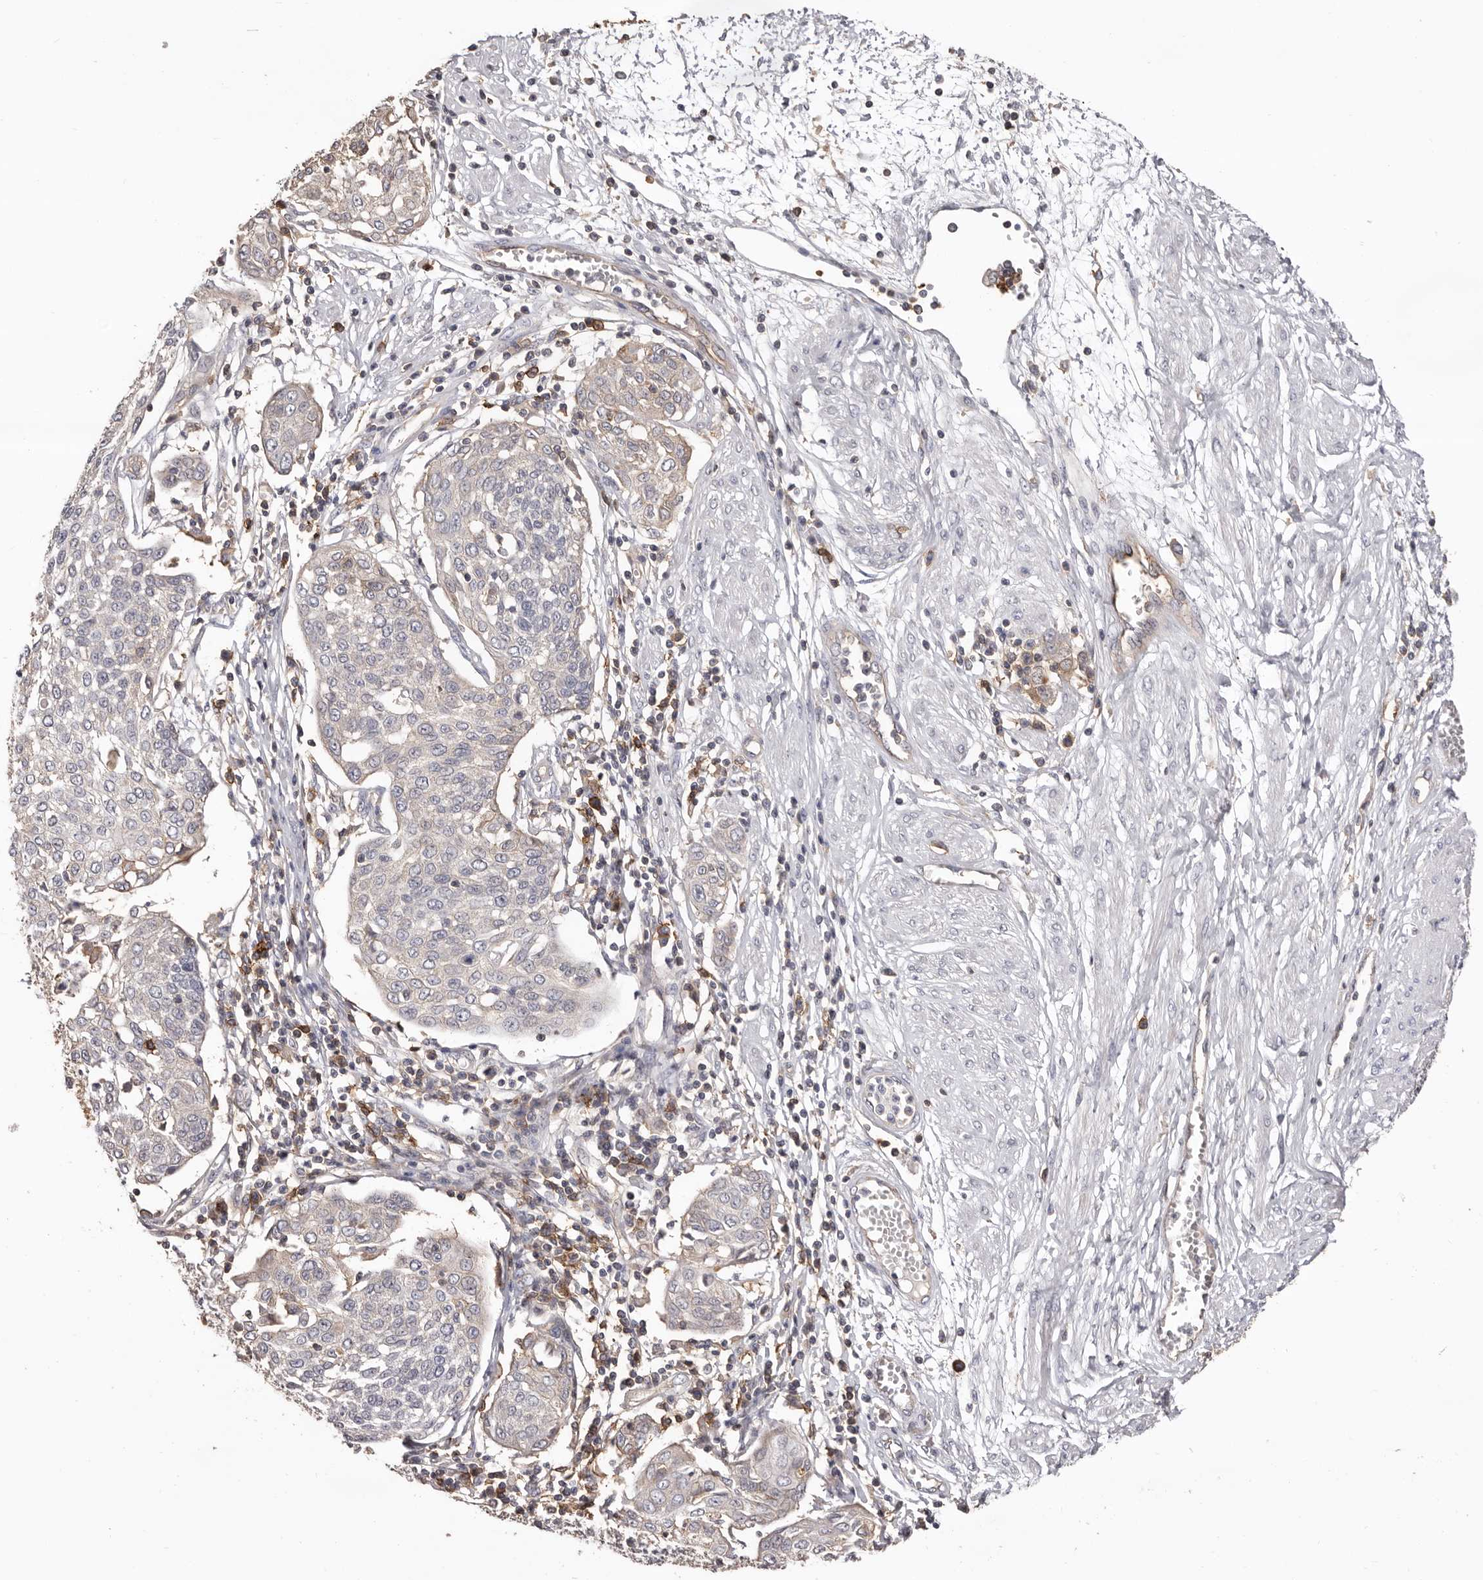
{"staining": {"intensity": "negative", "quantity": "none", "location": "none"}, "tissue": "cervical cancer", "cell_type": "Tumor cells", "image_type": "cancer", "snomed": [{"axis": "morphology", "description": "Squamous cell carcinoma, NOS"}, {"axis": "topography", "description": "Cervix"}], "caption": "IHC photomicrograph of neoplastic tissue: human cervical squamous cell carcinoma stained with DAB (3,3'-diaminobenzidine) shows no significant protein positivity in tumor cells.", "gene": "MMACHC", "patient": {"sex": "female", "age": 34}}